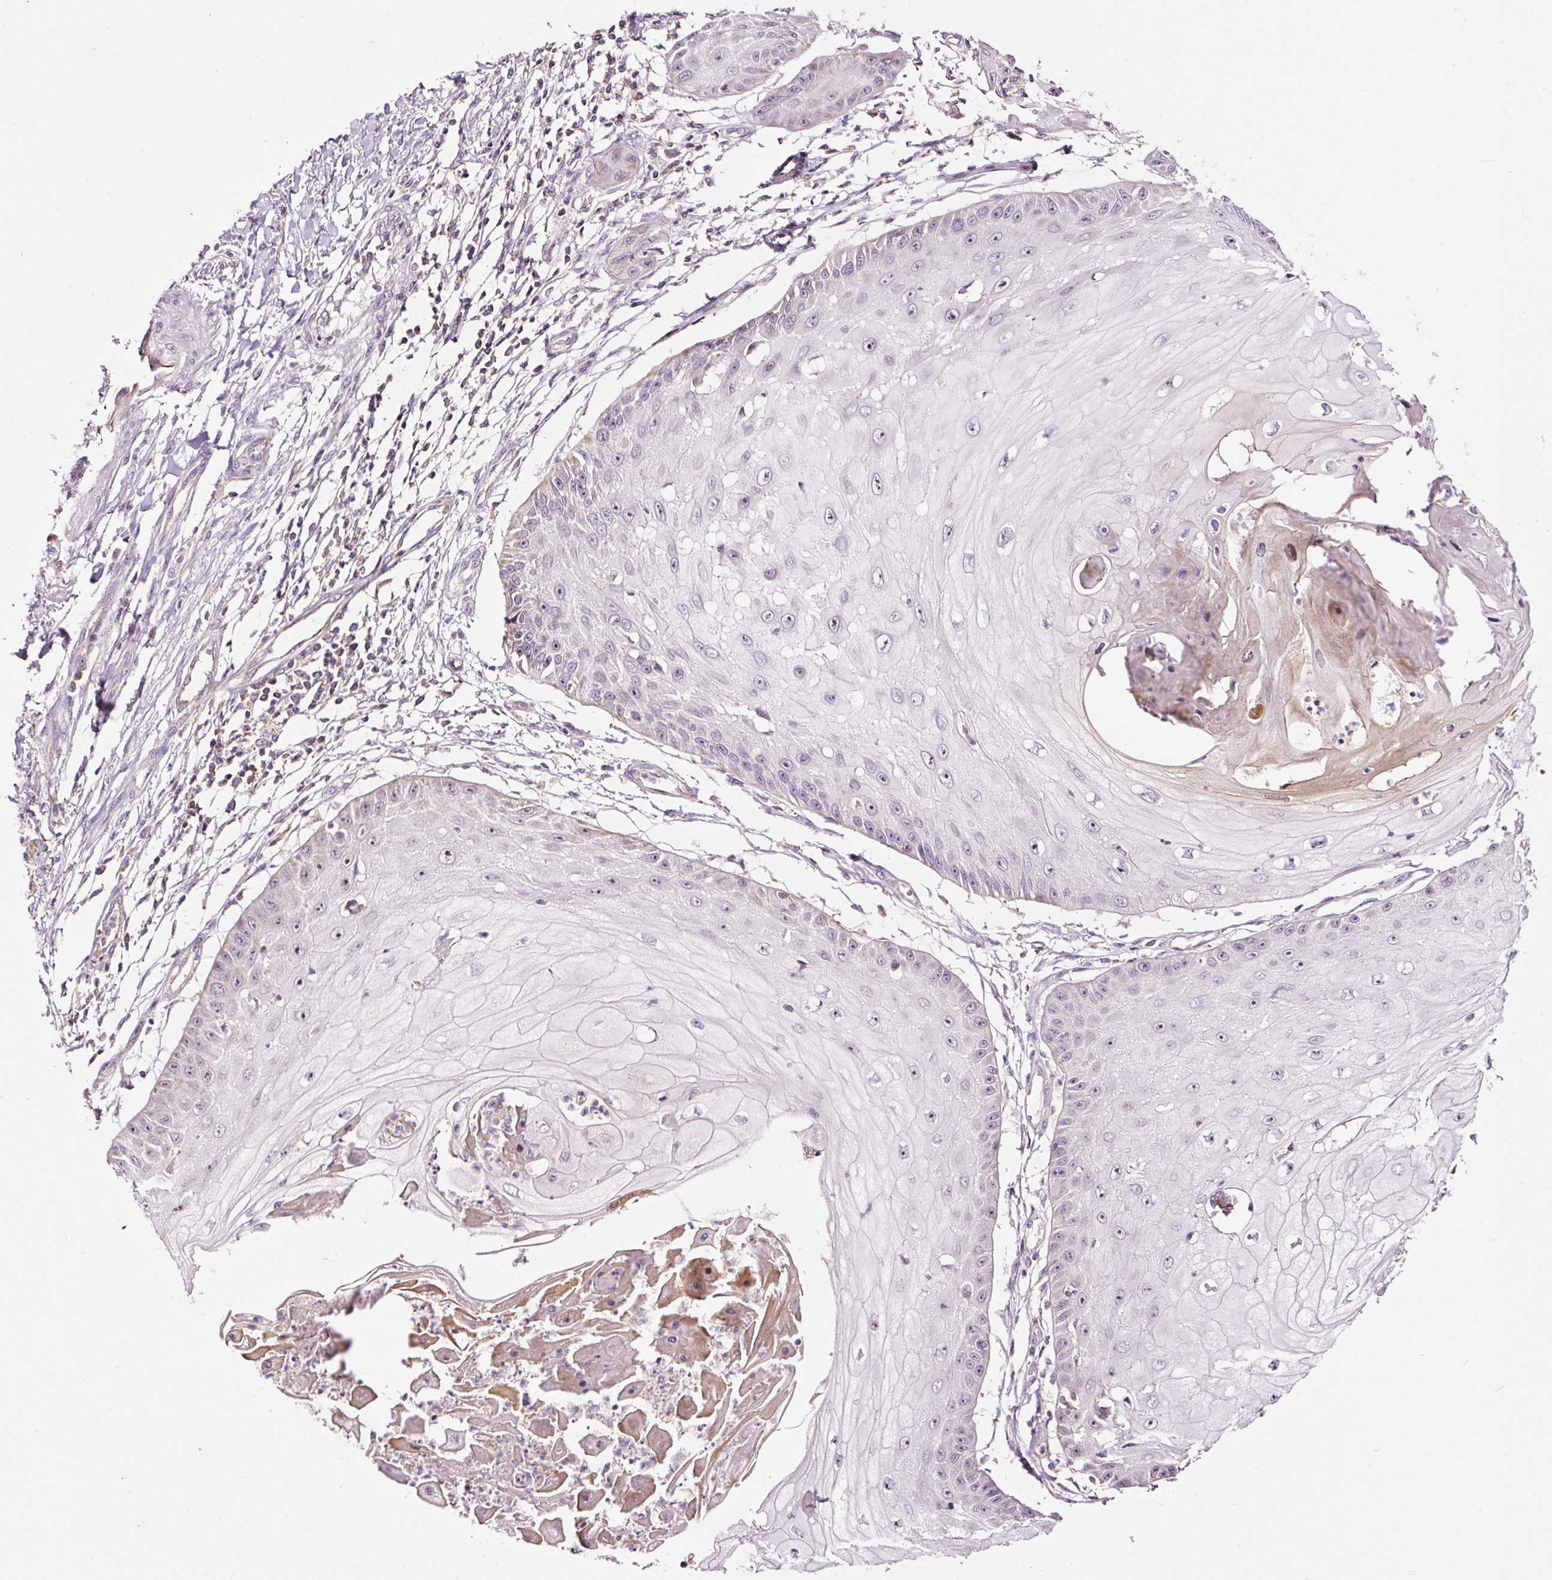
{"staining": {"intensity": "negative", "quantity": "none", "location": "none"}, "tissue": "skin cancer", "cell_type": "Tumor cells", "image_type": "cancer", "snomed": [{"axis": "morphology", "description": "Squamous cell carcinoma, NOS"}, {"axis": "topography", "description": "Skin"}], "caption": "Photomicrograph shows no significant protein expression in tumor cells of skin squamous cell carcinoma. (IHC, brightfield microscopy, high magnification).", "gene": "BOLA3", "patient": {"sex": "male", "age": 70}}